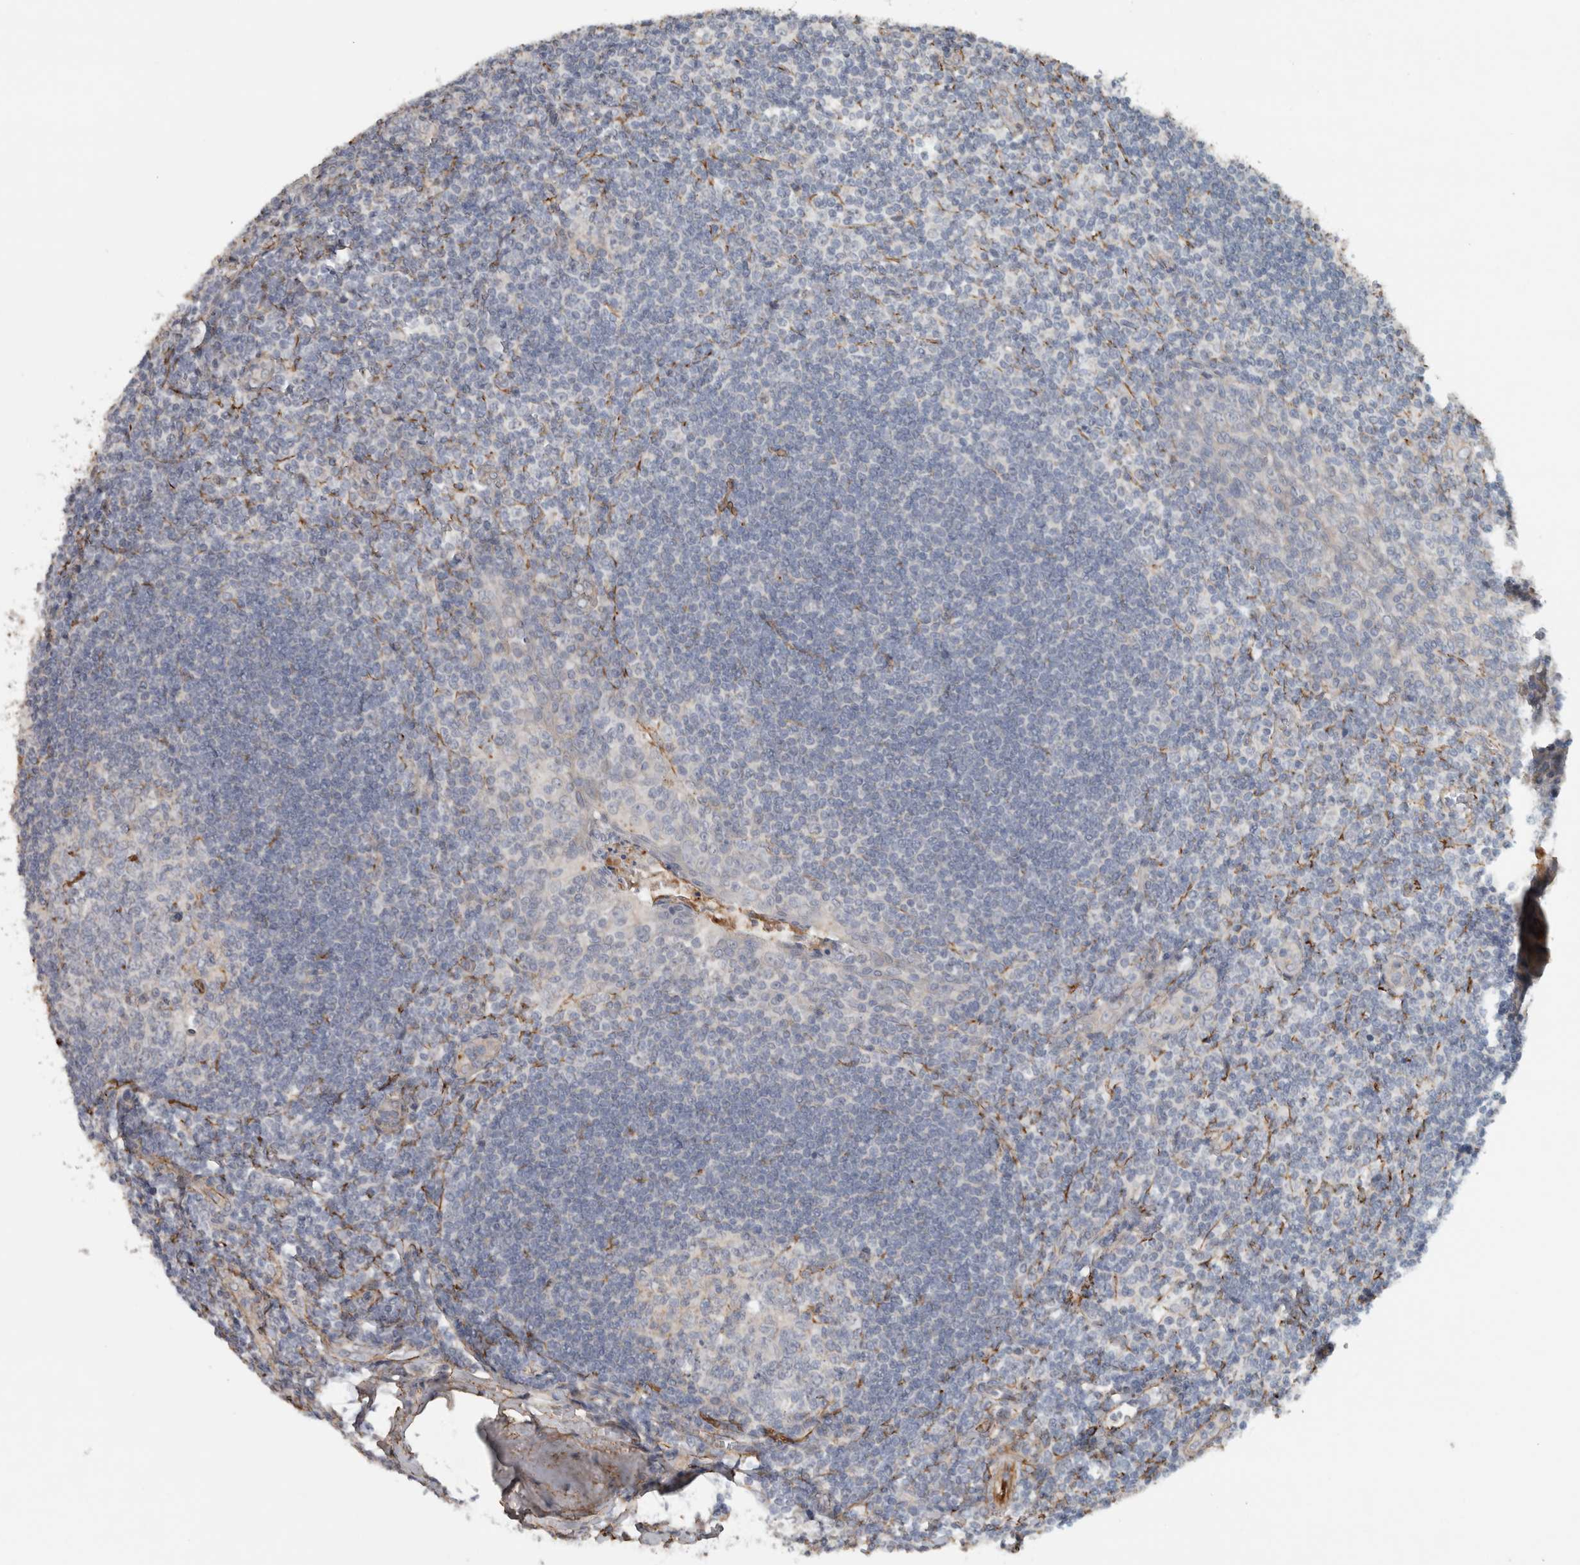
{"staining": {"intensity": "negative", "quantity": "none", "location": "none"}, "tissue": "tonsil", "cell_type": "Germinal center cells", "image_type": "normal", "snomed": [{"axis": "morphology", "description": "Normal tissue, NOS"}, {"axis": "topography", "description": "Tonsil"}], "caption": "This is an IHC histopathology image of unremarkable tonsil. There is no positivity in germinal center cells.", "gene": "FN1", "patient": {"sex": "male", "age": 27}}